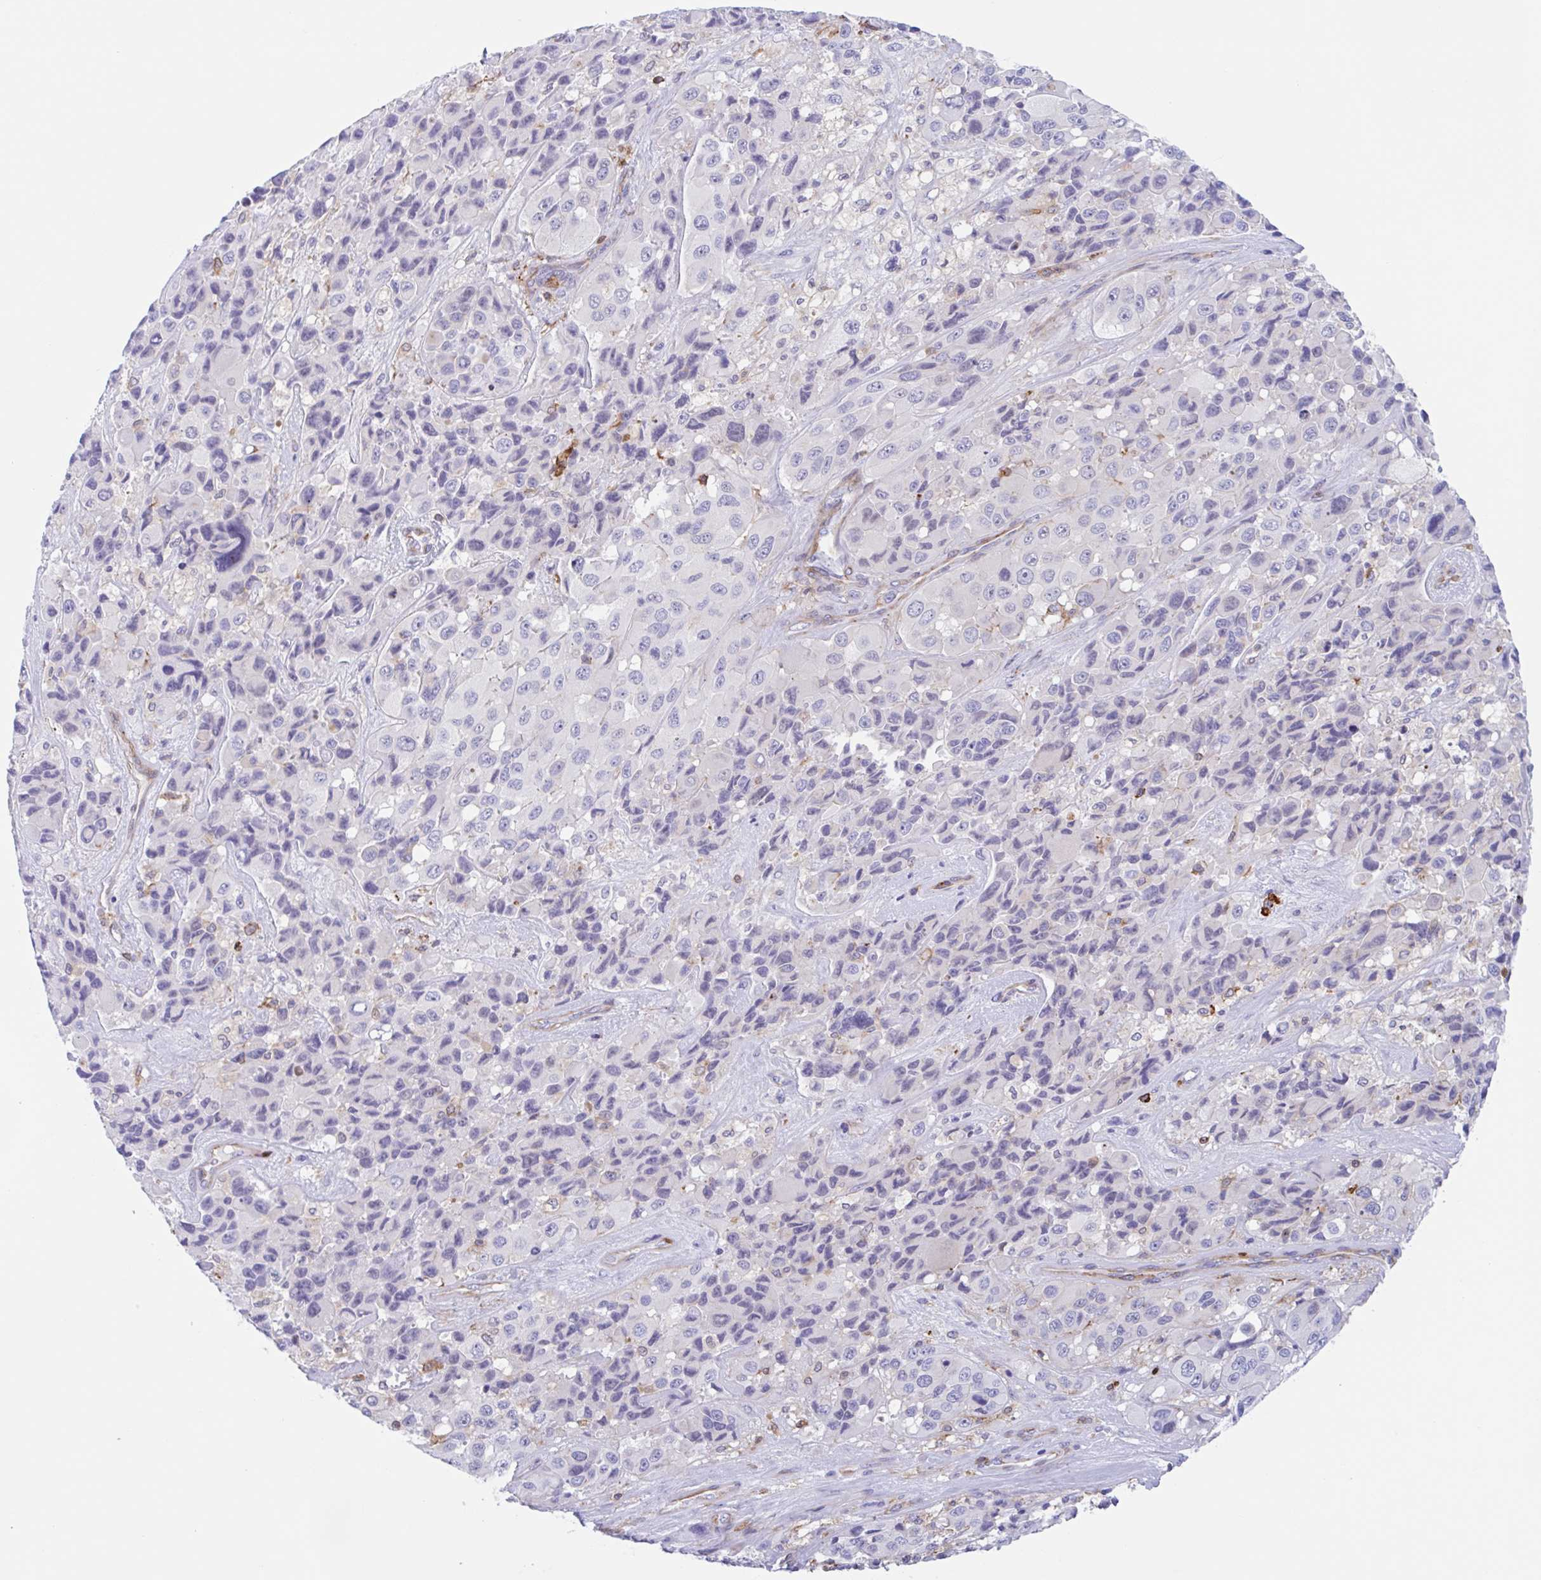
{"staining": {"intensity": "weak", "quantity": "<25%", "location": "cytoplasmic/membranous"}, "tissue": "melanoma", "cell_type": "Tumor cells", "image_type": "cancer", "snomed": [{"axis": "morphology", "description": "Malignant melanoma, Metastatic site"}, {"axis": "topography", "description": "Lymph node"}], "caption": "Tumor cells show no significant positivity in melanoma.", "gene": "EFHD1", "patient": {"sex": "female", "age": 65}}